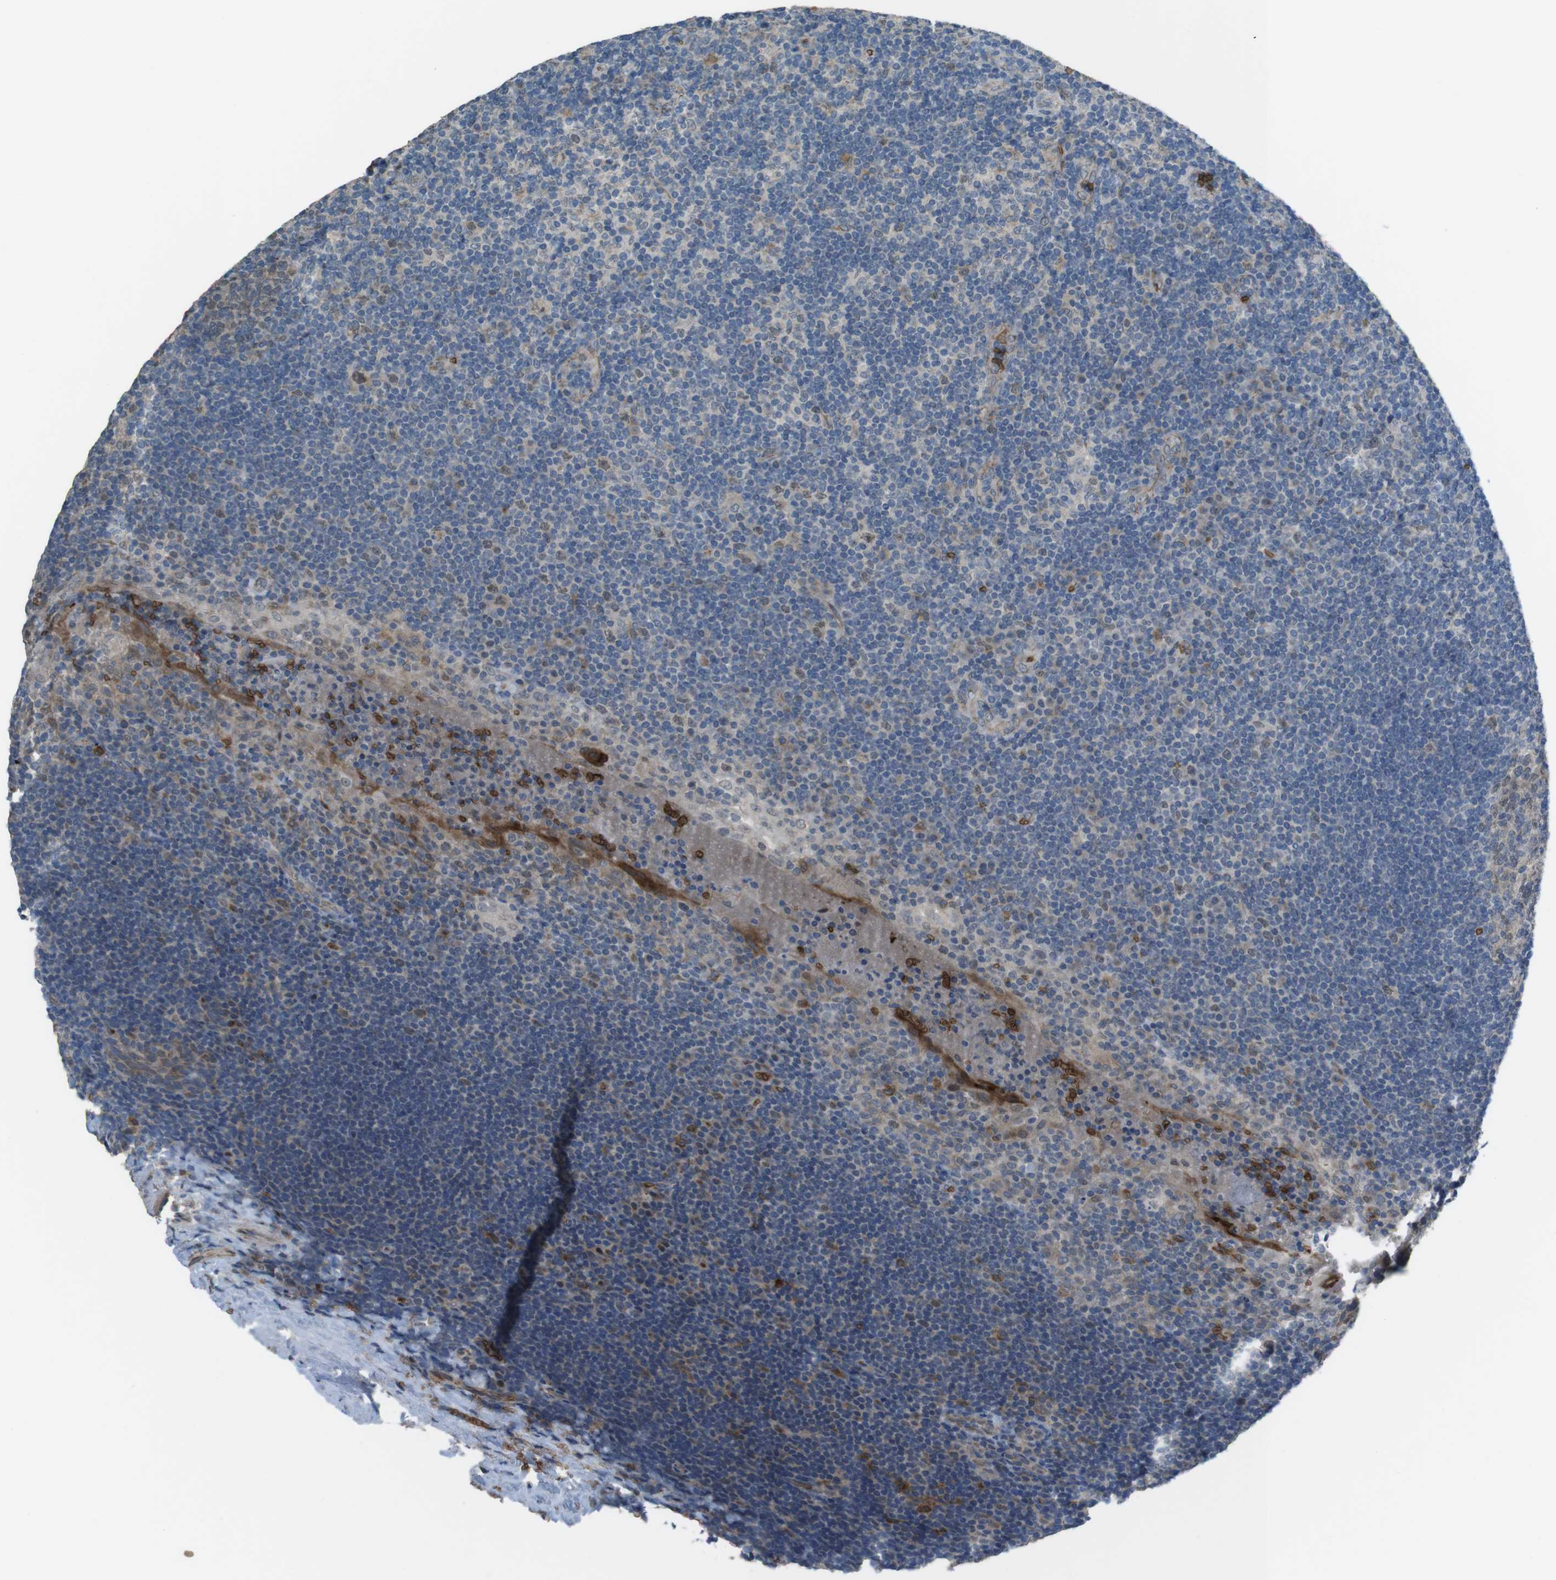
{"staining": {"intensity": "weak", "quantity": "<25%", "location": "cytoplasmic/membranous,nuclear"}, "tissue": "tonsil", "cell_type": "Non-germinal center cells", "image_type": "normal", "snomed": [{"axis": "morphology", "description": "Normal tissue, NOS"}, {"axis": "topography", "description": "Tonsil"}], "caption": "IHC photomicrograph of normal tonsil: tonsil stained with DAB demonstrates no significant protein expression in non-germinal center cells. (DAB (3,3'-diaminobenzidine) immunohistochemistry with hematoxylin counter stain).", "gene": "GYPA", "patient": {"sex": "male", "age": 37}}